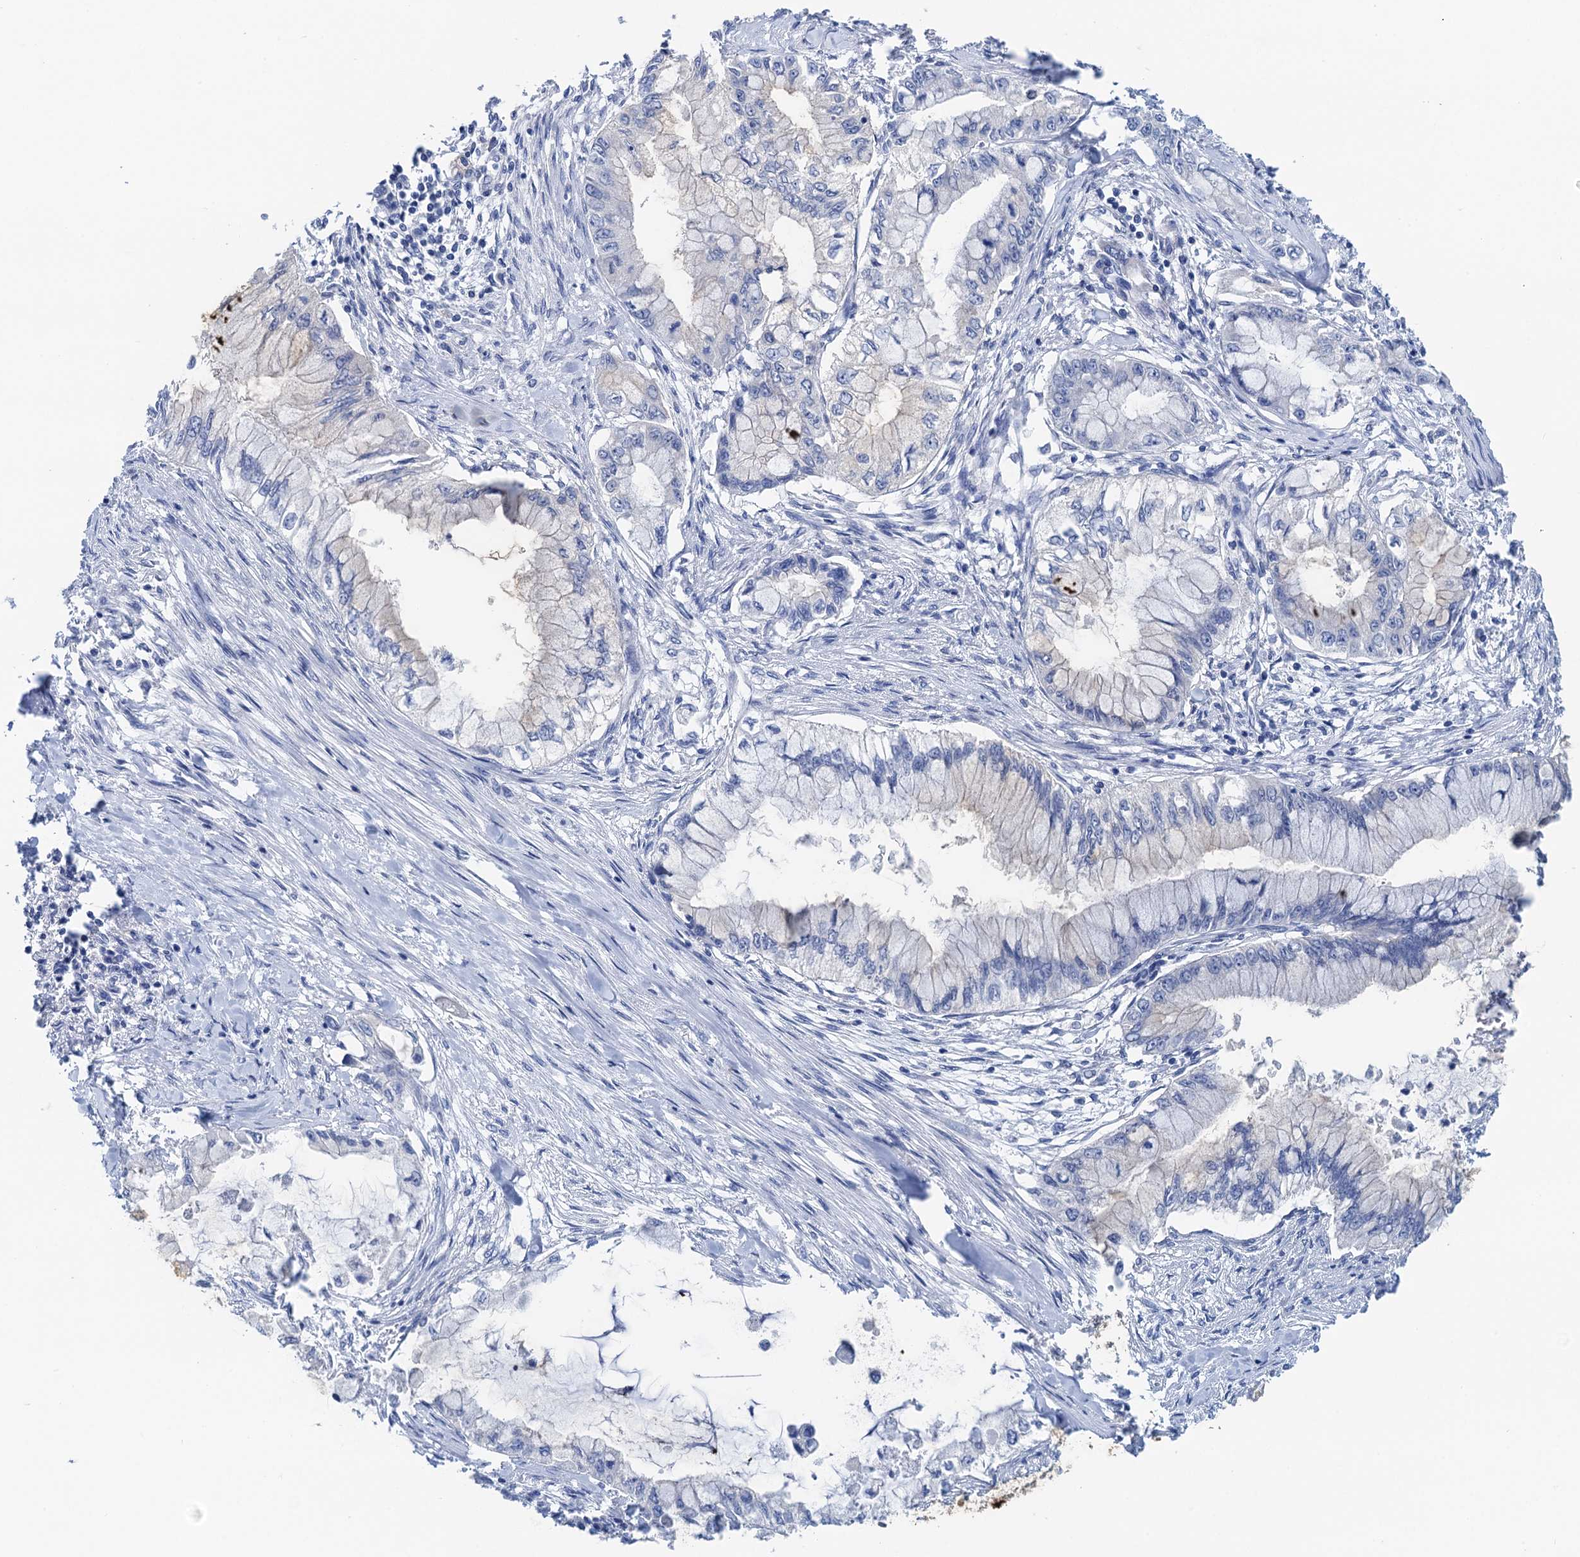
{"staining": {"intensity": "negative", "quantity": "none", "location": "none"}, "tissue": "pancreatic cancer", "cell_type": "Tumor cells", "image_type": "cancer", "snomed": [{"axis": "morphology", "description": "Adenocarcinoma, NOS"}, {"axis": "topography", "description": "Pancreas"}], "caption": "Immunohistochemical staining of pancreatic adenocarcinoma reveals no significant positivity in tumor cells.", "gene": "PLLP", "patient": {"sex": "male", "age": 48}}